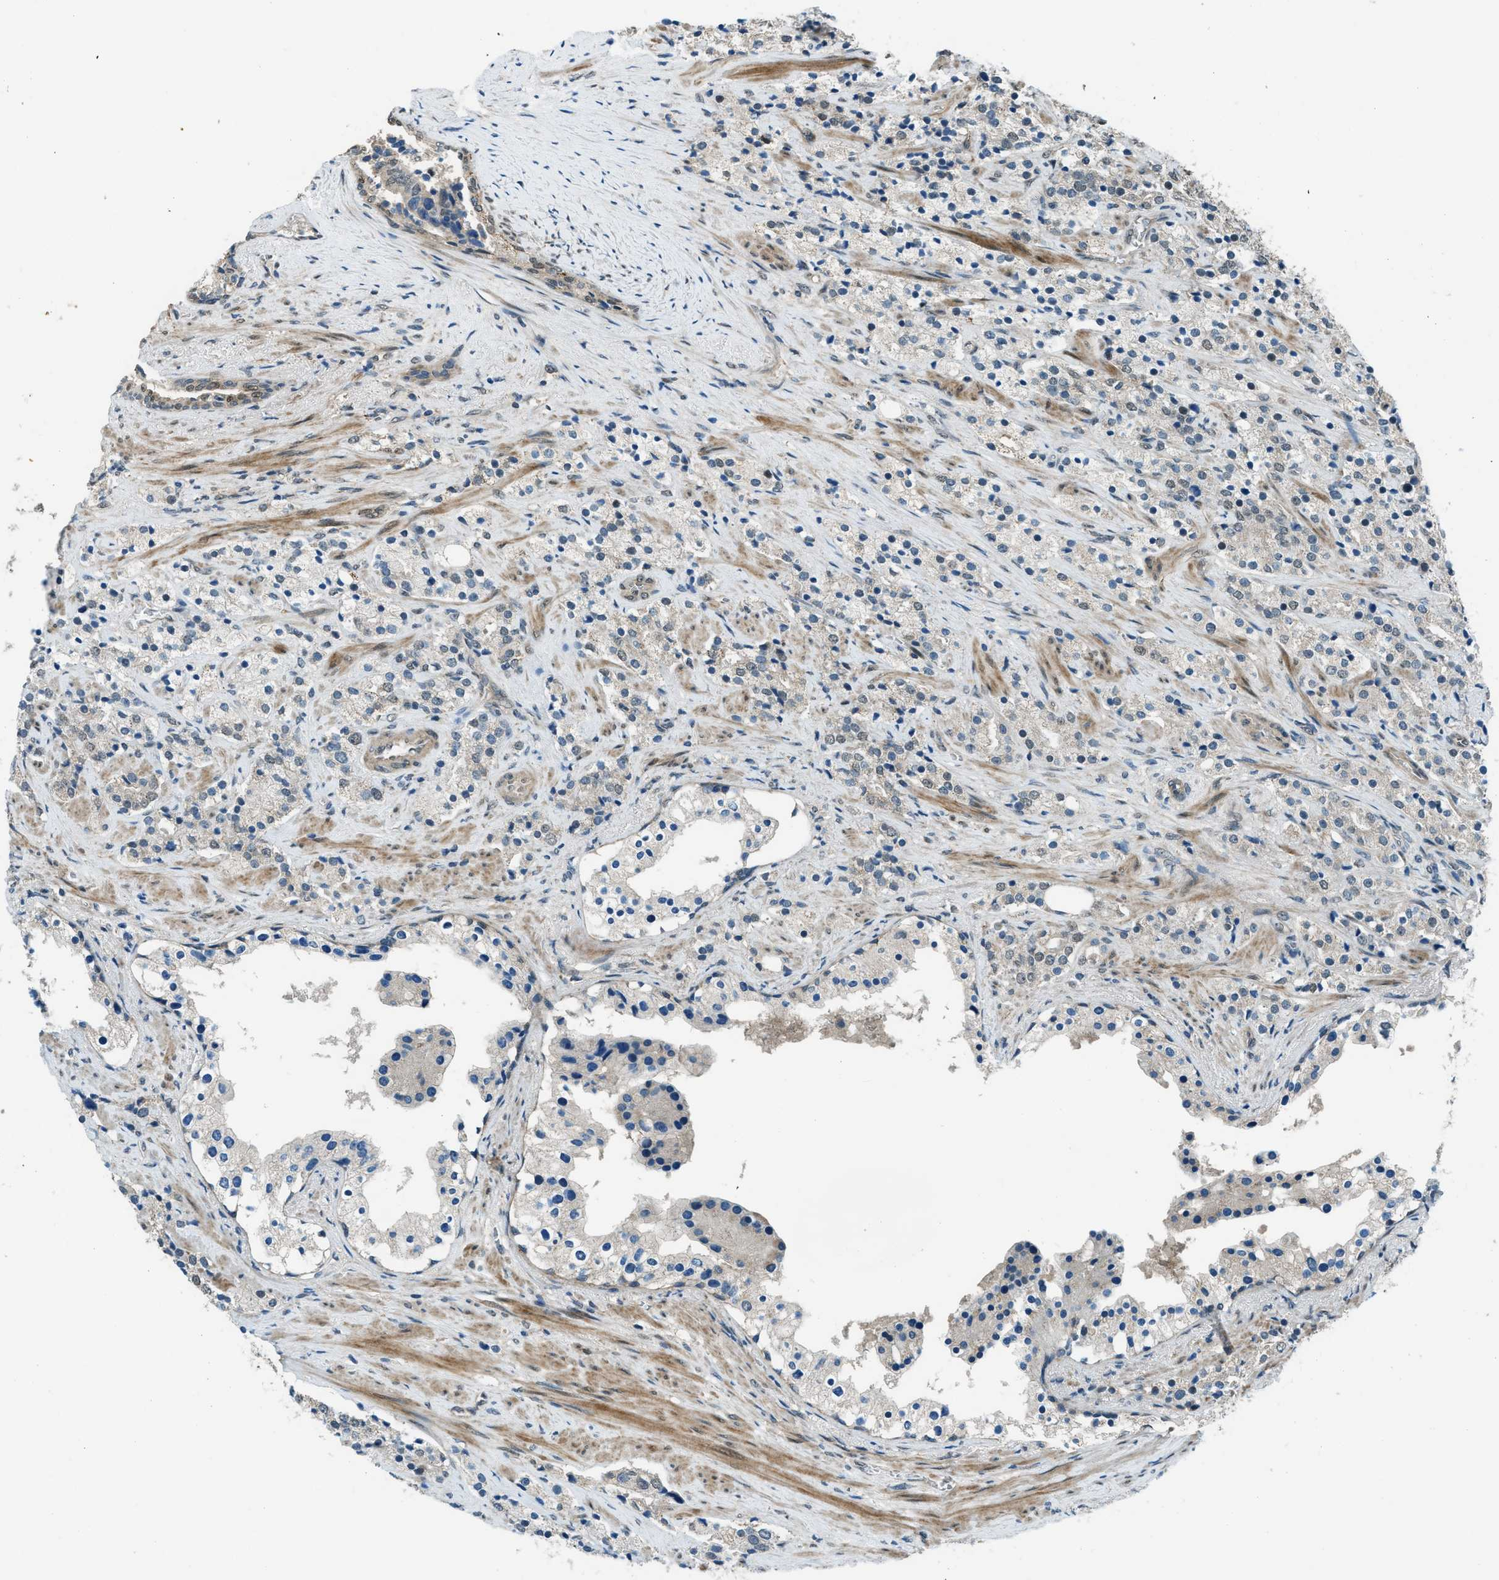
{"staining": {"intensity": "weak", "quantity": "<25%", "location": "nuclear"}, "tissue": "prostate cancer", "cell_type": "Tumor cells", "image_type": "cancer", "snomed": [{"axis": "morphology", "description": "Adenocarcinoma, High grade"}, {"axis": "topography", "description": "Prostate"}], "caption": "An image of human prostate adenocarcinoma (high-grade) is negative for staining in tumor cells. The staining was performed using DAB (3,3'-diaminobenzidine) to visualize the protein expression in brown, while the nuclei were stained in blue with hematoxylin (Magnification: 20x).", "gene": "NPEPL1", "patient": {"sex": "male", "age": 71}}